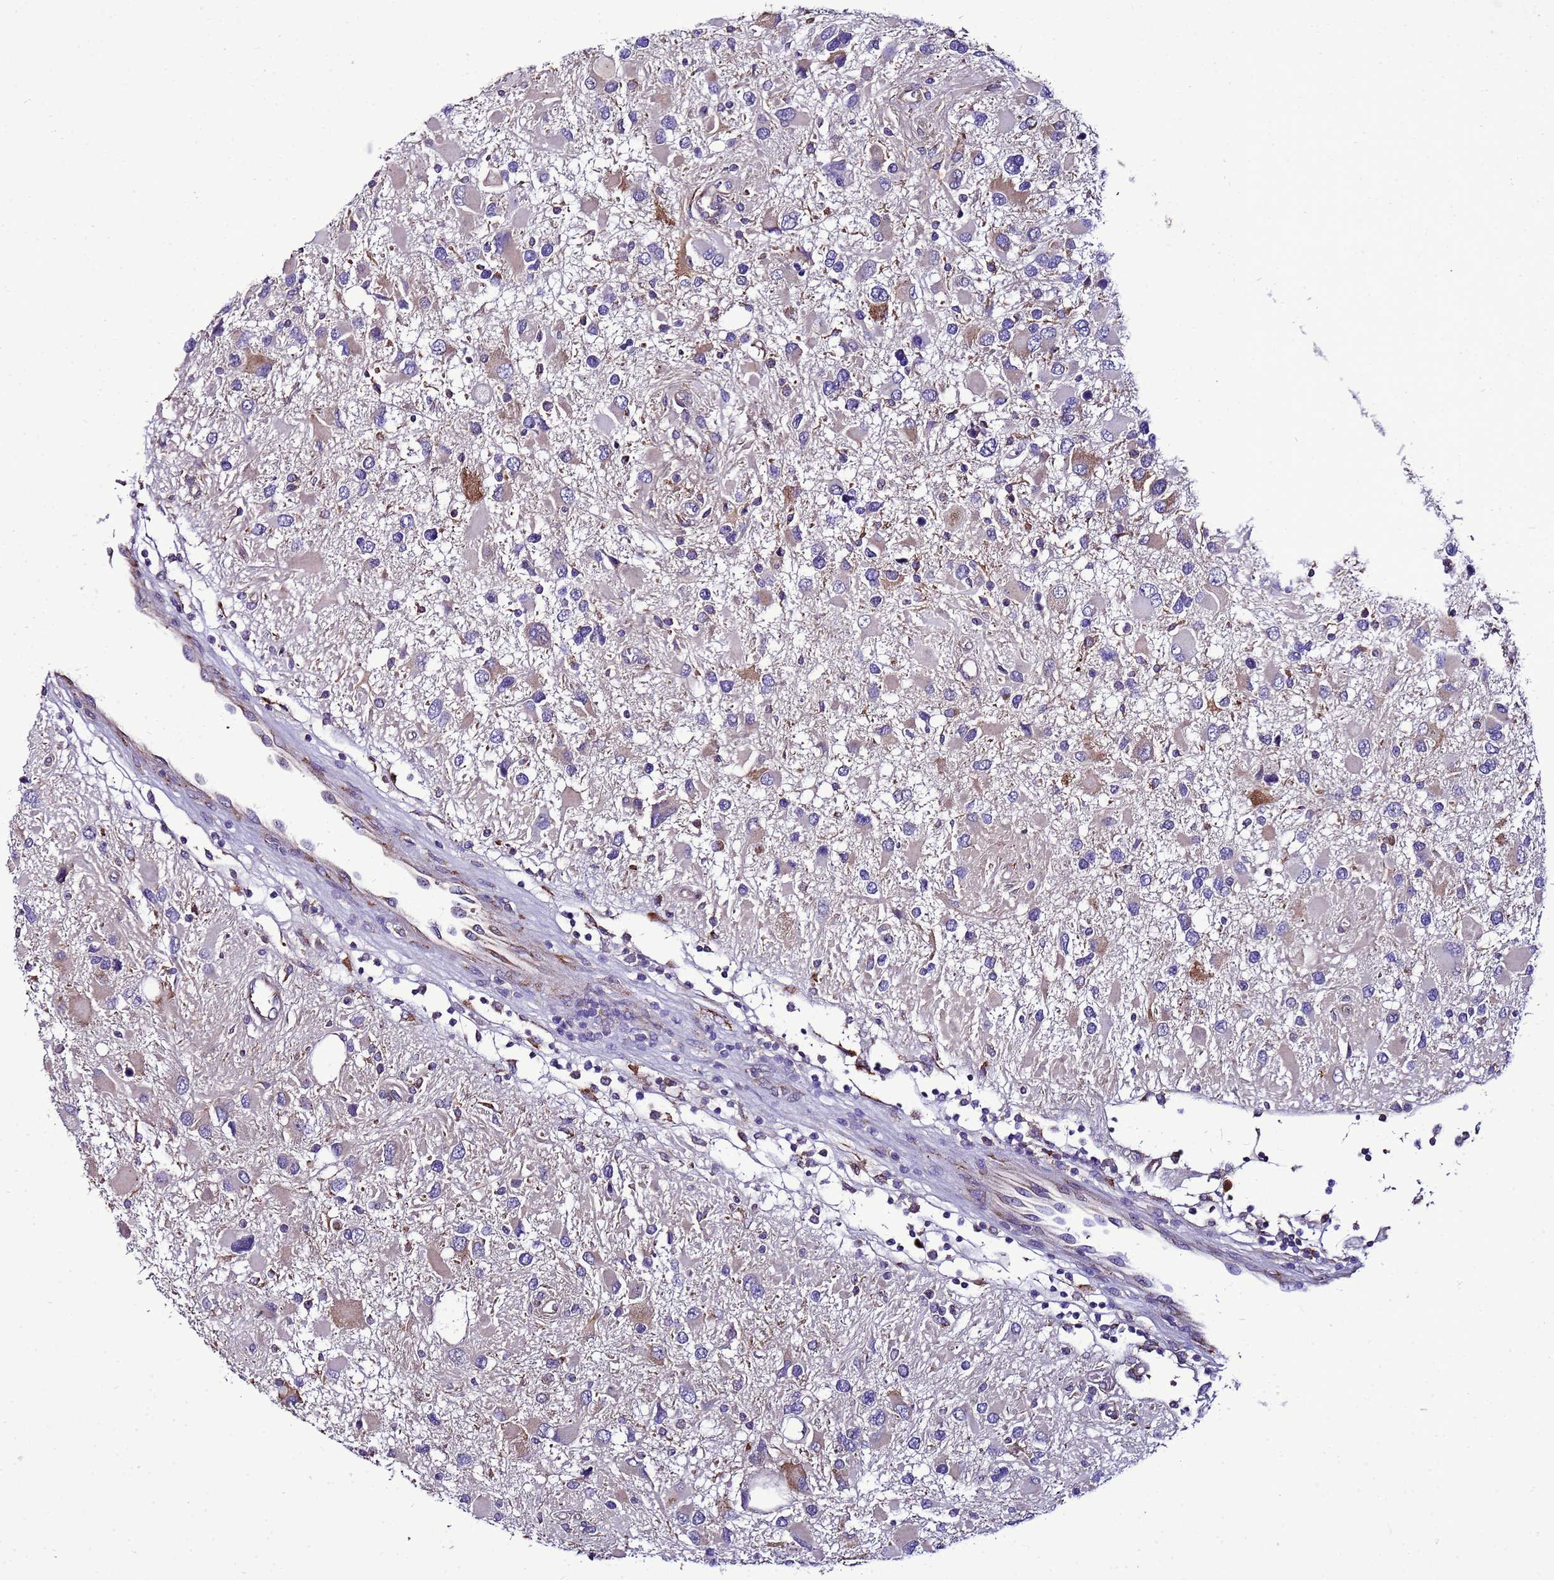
{"staining": {"intensity": "moderate", "quantity": "<25%", "location": "cytoplasmic/membranous"}, "tissue": "glioma", "cell_type": "Tumor cells", "image_type": "cancer", "snomed": [{"axis": "morphology", "description": "Glioma, malignant, High grade"}, {"axis": "topography", "description": "Brain"}], "caption": "IHC image of neoplastic tissue: human glioma stained using IHC displays low levels of moderate protein expression localized specifically in the cytoplasmic/membranous of tumor cells, appearing as a cytoplasmic/membranous brown color.", "gene": "ANTKMT", "patient": {"sex": "male", "age": 53}}